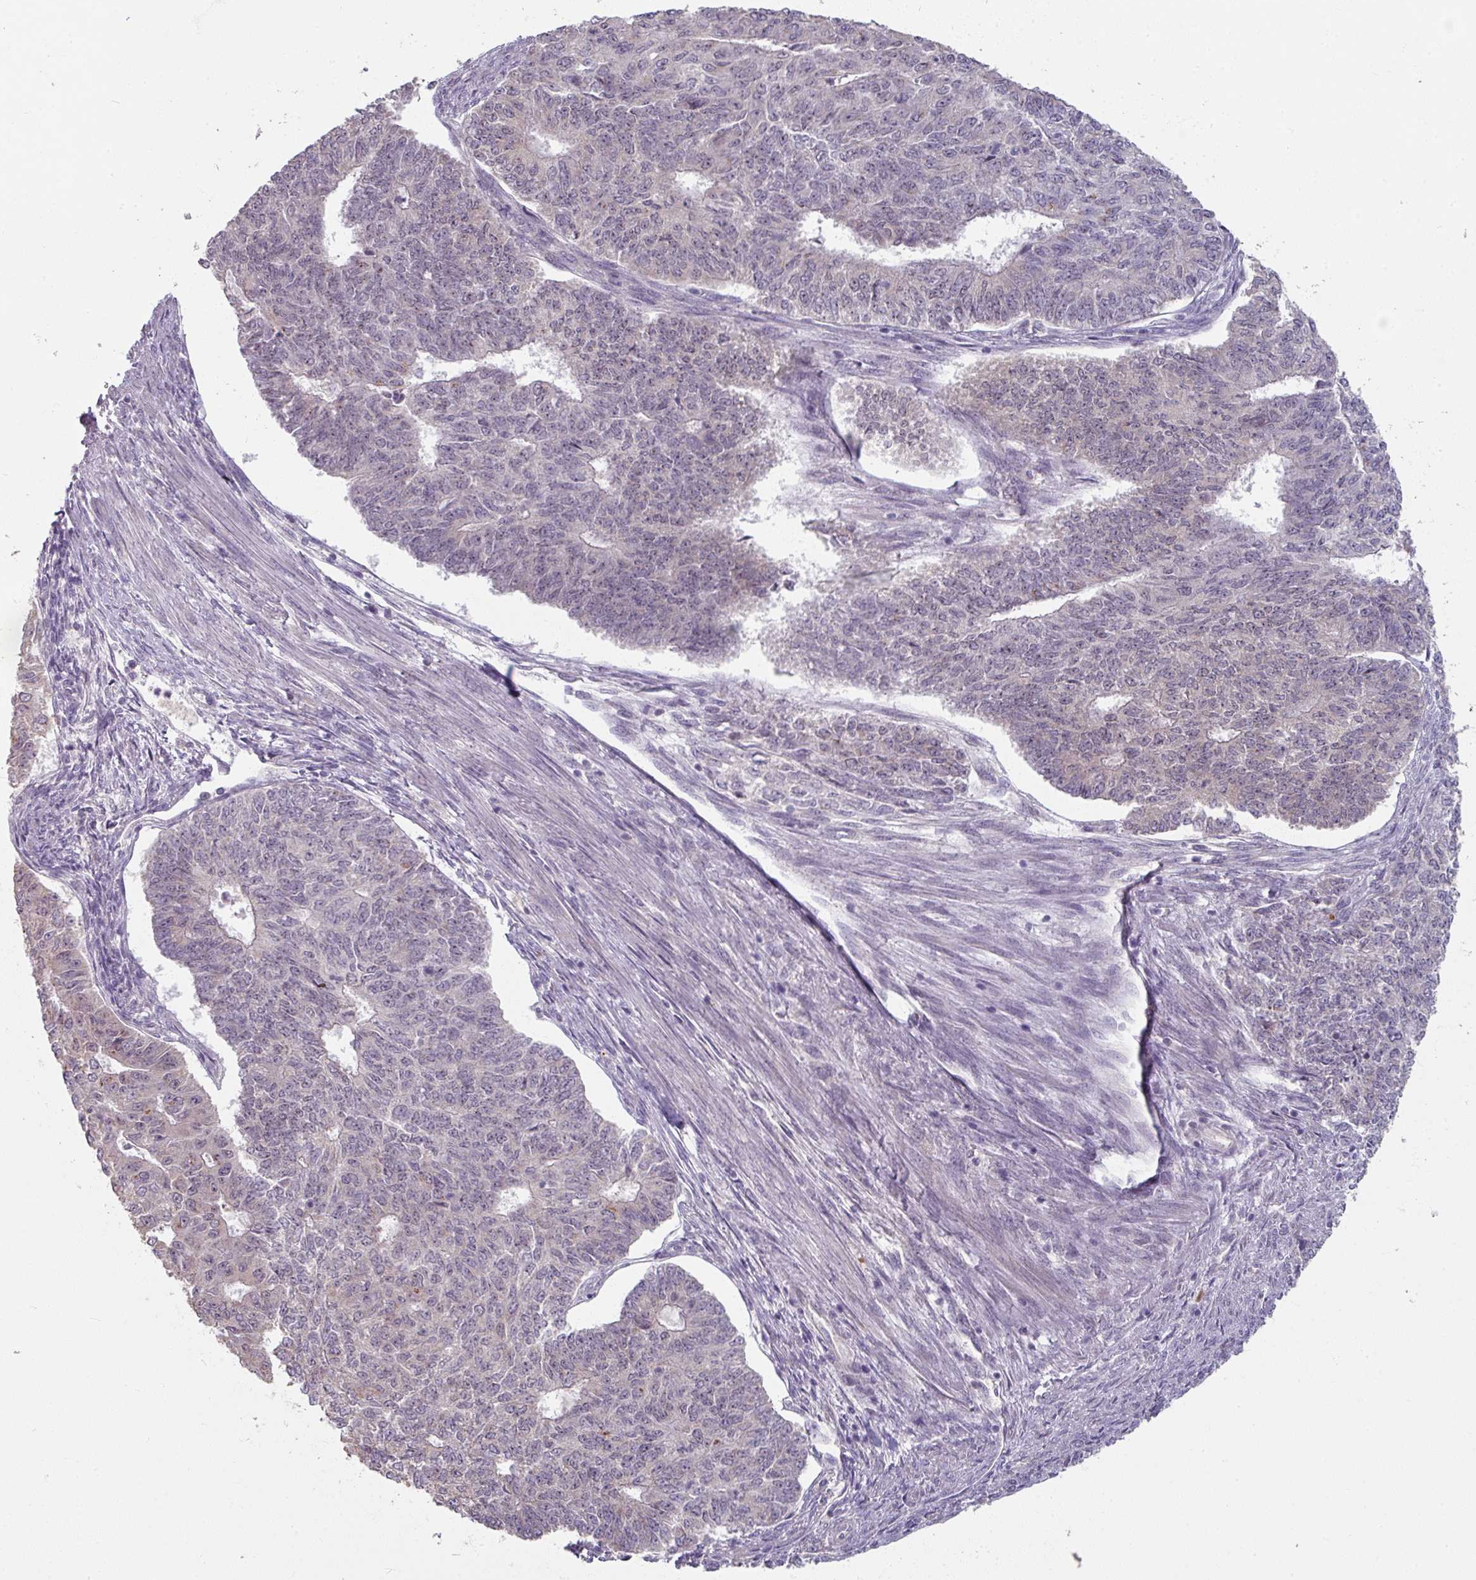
{"staining": {"intensity": "negative", "quantity": "none", "location": "none"}, "tissue": "endometrial cancer", "cell_type": "Tumor cells", "image_type": "cancer", "snomed": [{"axis": "morphology", "description": "Adenocarcinoma, NOS"}, {"axis": "topography", "description": "Endometrium"}], "caption": "This is a image of immunohistochemistry (IHC) staining of endometrial cancer, which shows no expression in tumor cells. (DAB (3,3'-diaminobenzidine) immunohistochemistry visualized using brightfield microscopy, high magnification).", "gene": "KMT5C", "patient": {"sex": "female", "age": 32}}